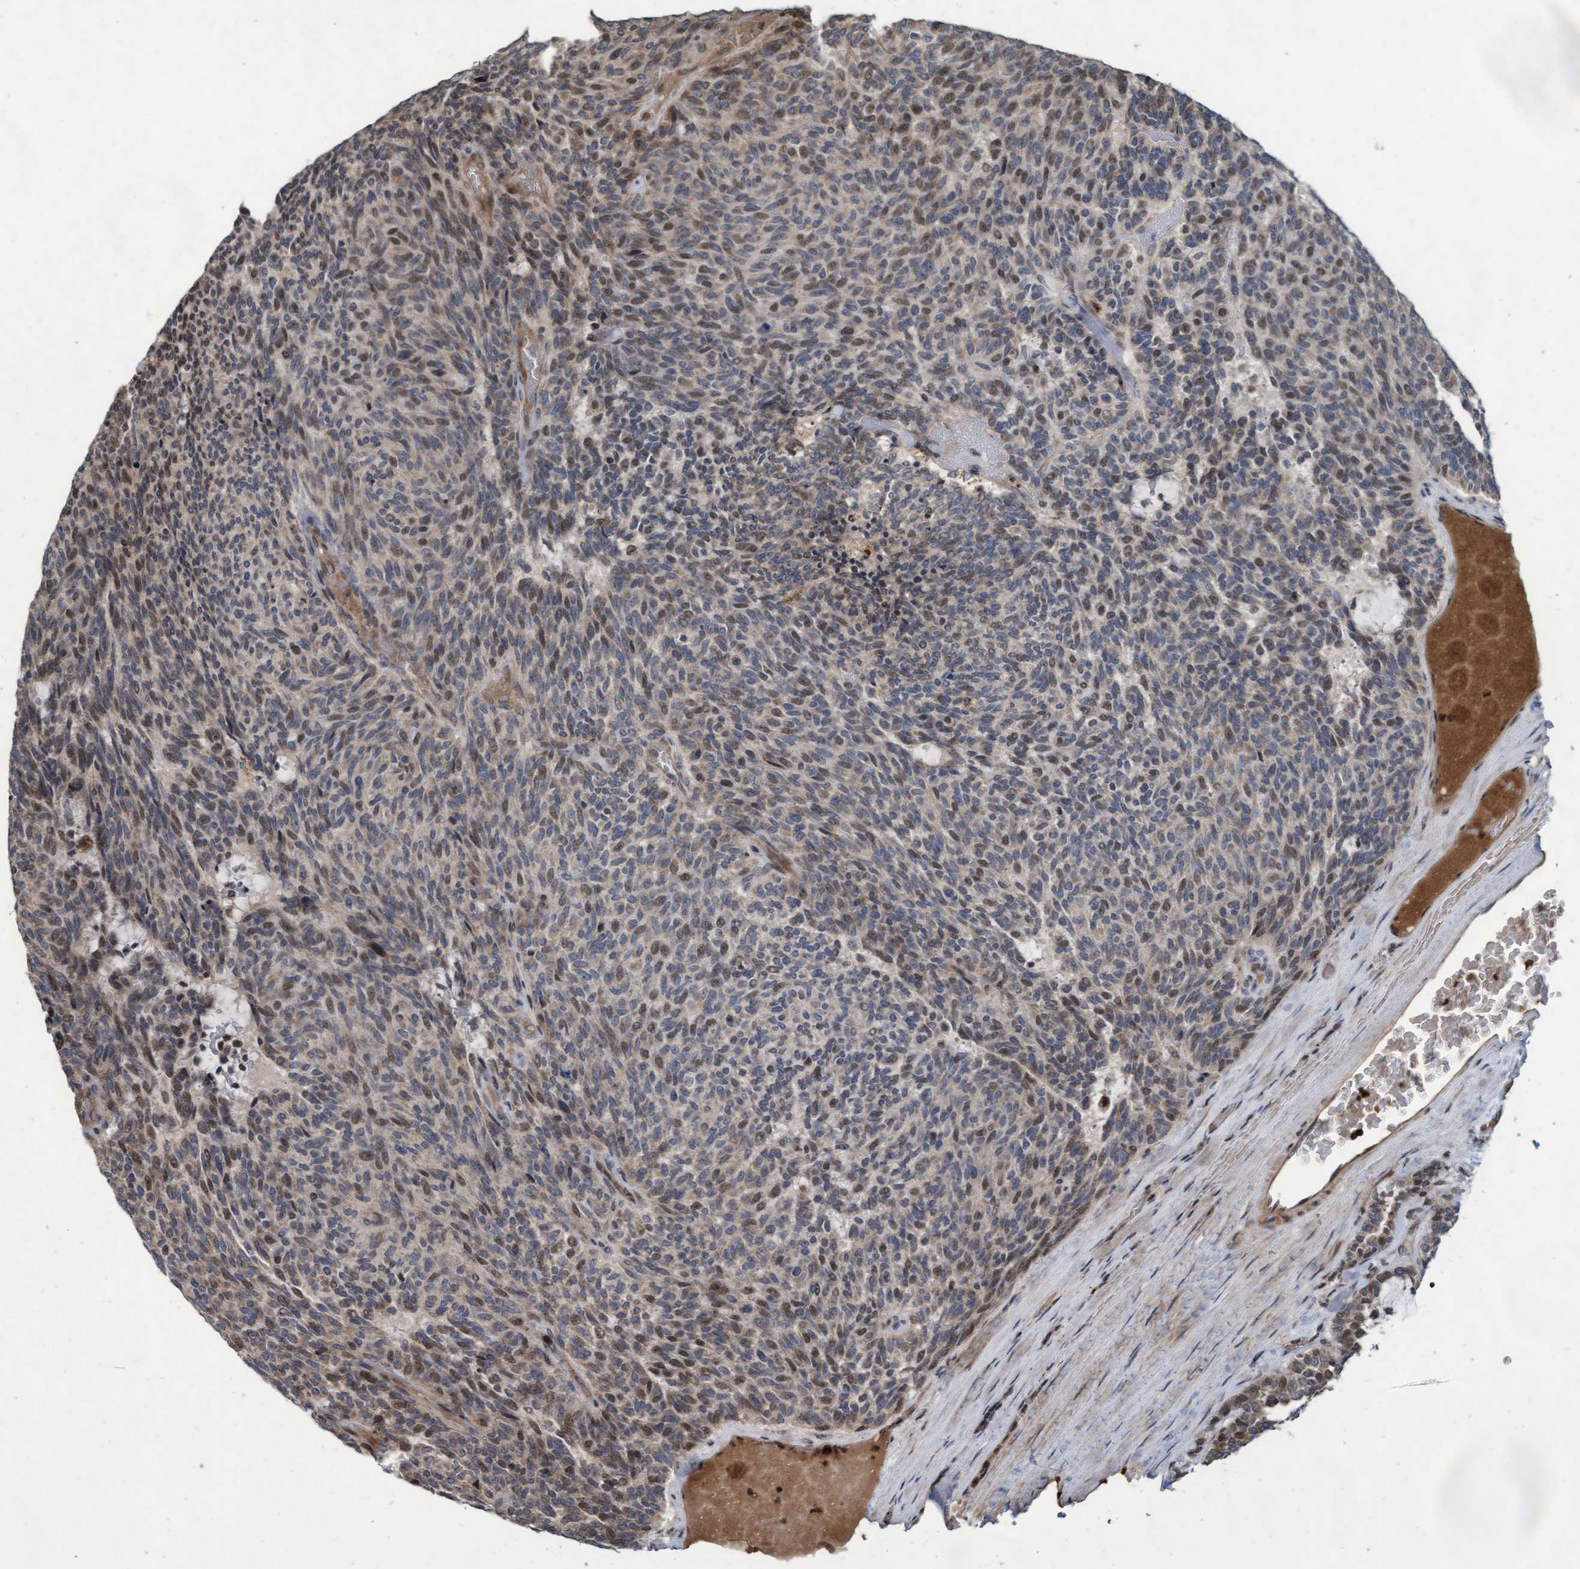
{"staining": {"intensity": "weak", "quantity": "25%-75%", "location": "cytoplasmic/membranous,nuclear"}, "tissue": "carcinoid", "cell_type": "Tumor cells", "image_type": "cancer", "snomed": [{"axis": "morphology", "description": "Carcinoid, malignant, NOS"}, {"axis": "topography", "description": "Pancreas"}], "caption": "IHC (DAB (3,3'-diaminobenzidine)) staining of human carcinoid (malignant) reveals weak cytoplasmic/membranous and nuclear protein positivity in approximately 25%-75% of tumor cells.", "gene": "KCNC2", "patient": {"sex": "female", "age": 54}}